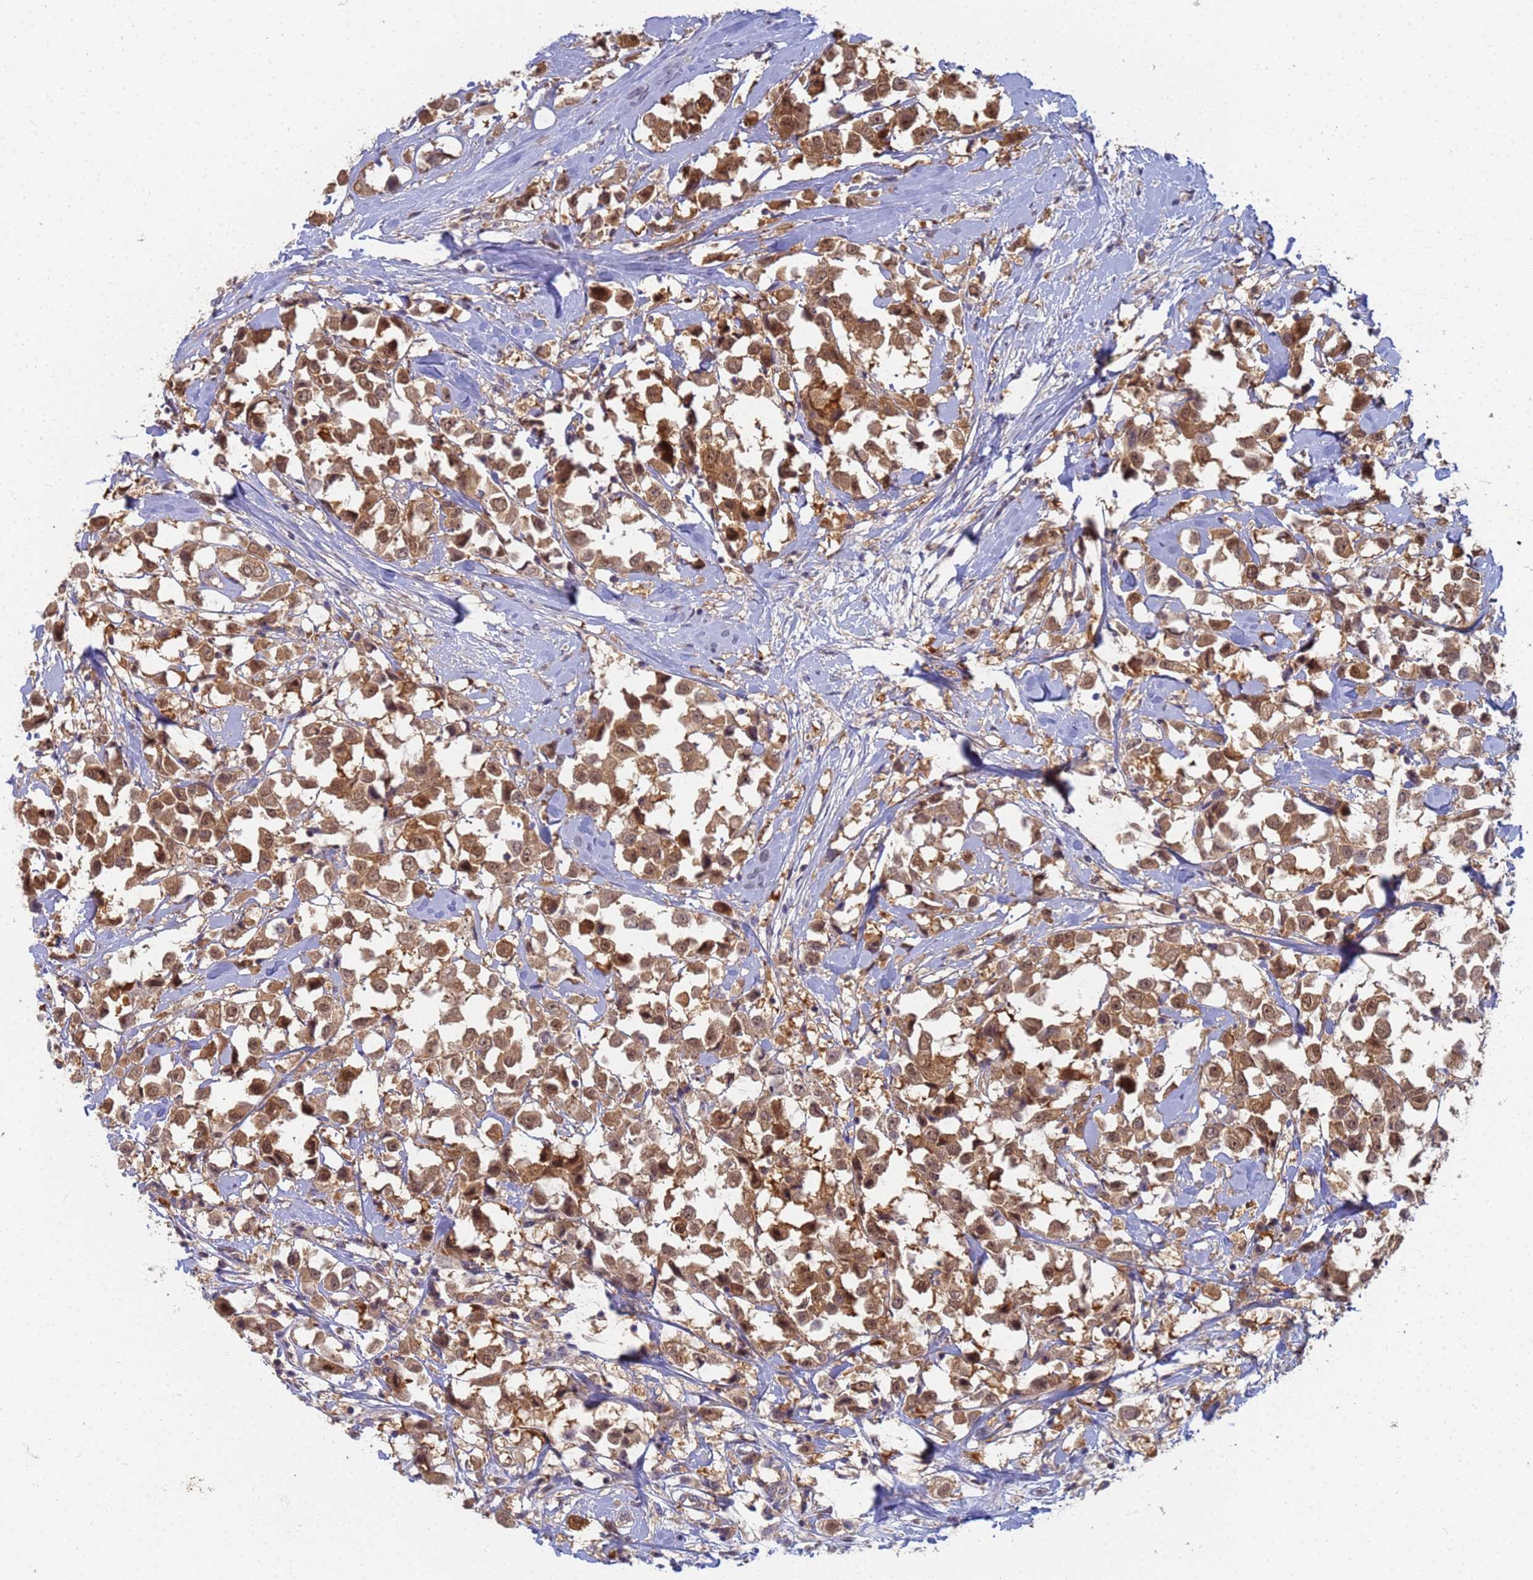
{"staining": {"intensity": "strong", "quantity": ">75%", "location": "cytoplasmic/membranous,nuclear"}, "tissue": "breast cancer", "cell_type": "Tumor cells", "image_type": "cancer", "snomed": [{"axis": "morphology", "description": "Duct carcinoma"}, {"axis": "topography", "description": "Breast"}], "caption": "The immunohistochemical stain highlights strong cytoplasmic/membranous and nuclear positivity in tumor cells of breast cancer (infiltrating ductal carcinoma) tissue.", "gene": "SHARPIN", "patient": {"sex": "female", "age": 61}}